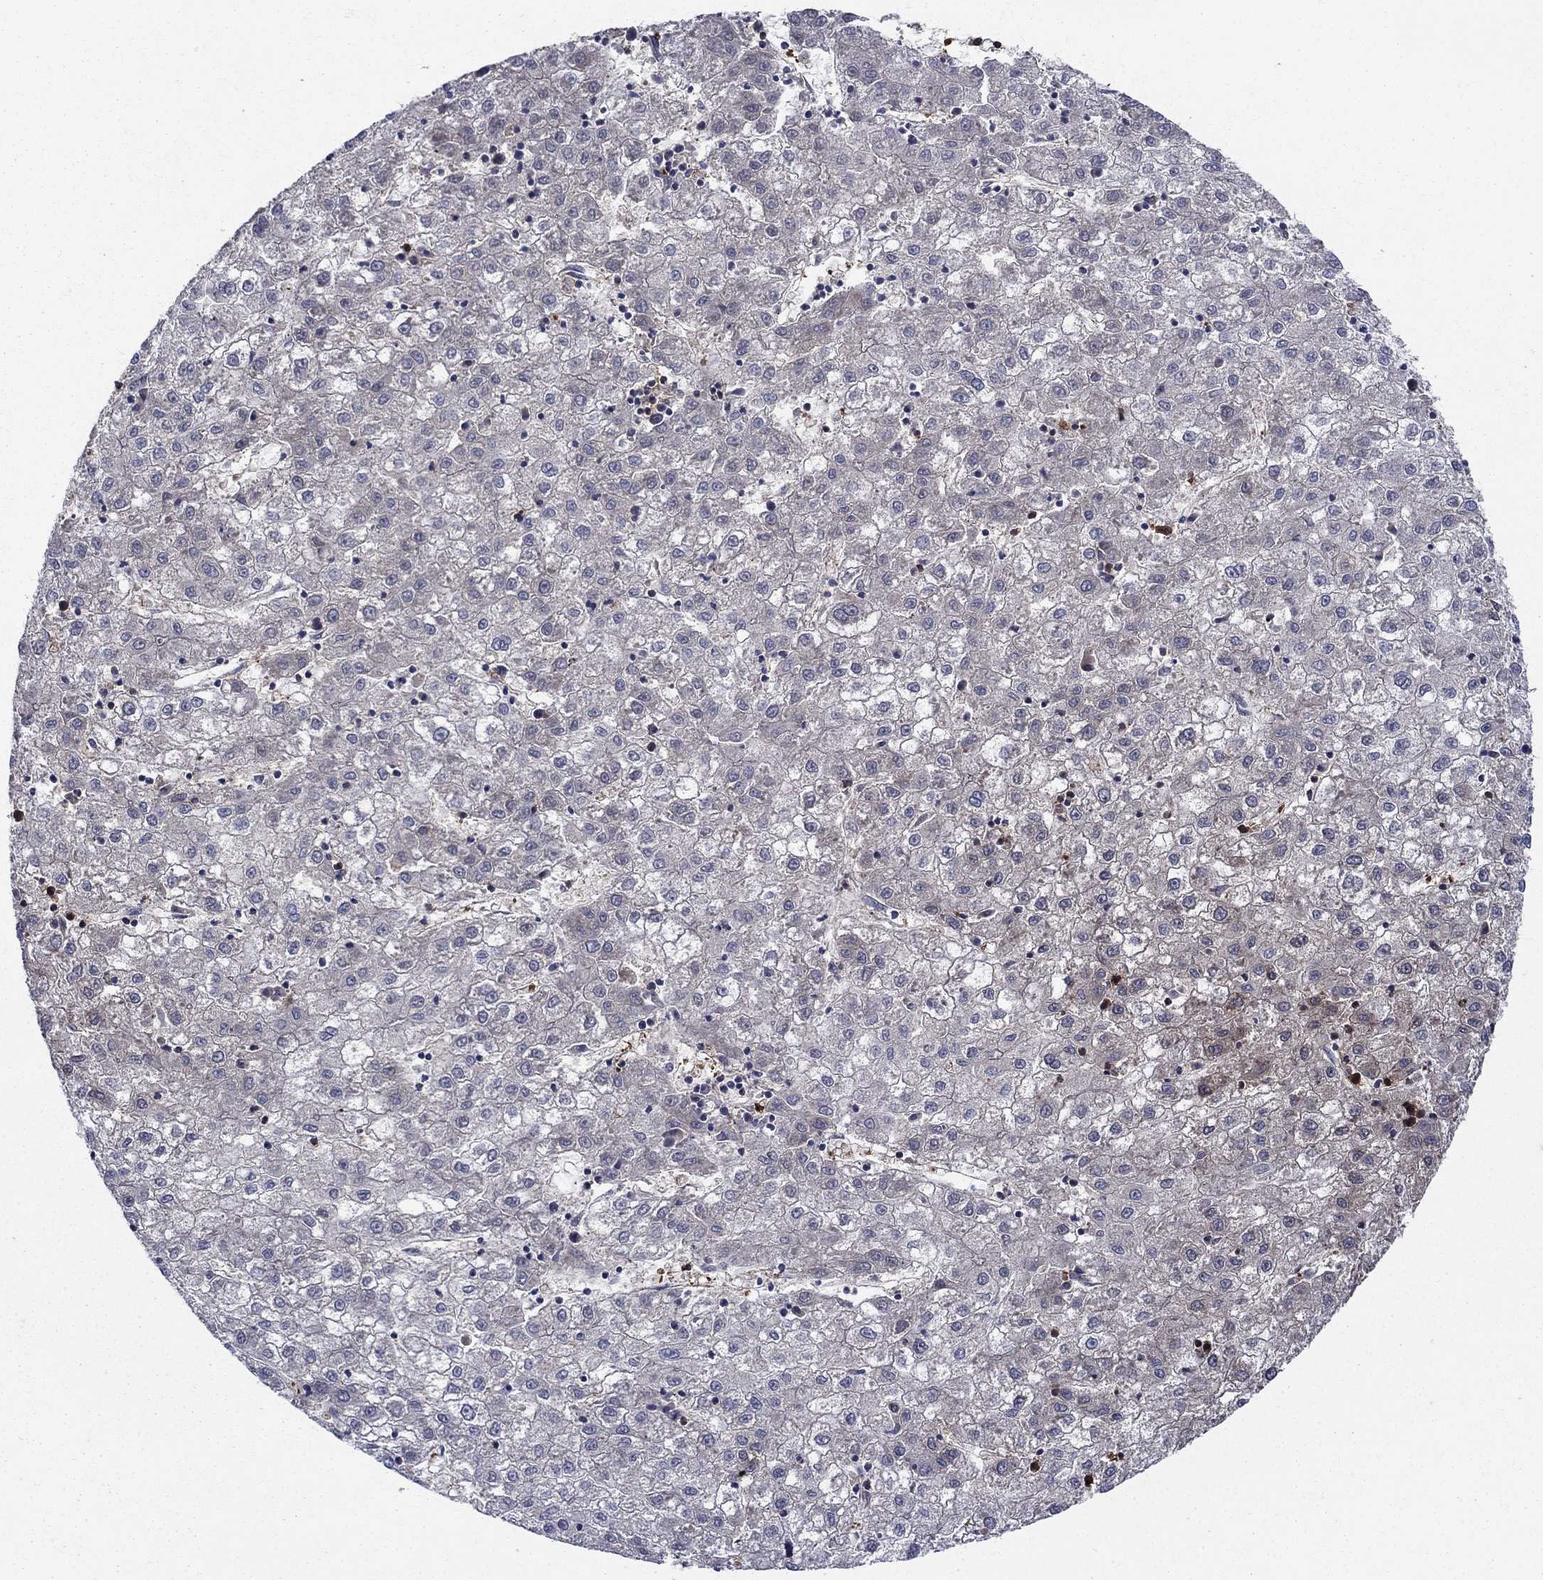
{"staining": {"intensity": "negative", "quantity": "none", "location": "none"}, "tissue": "liver cancer", "cell_type": "Tumor cells", "image_type": "cancer", "snomed": [{"axis": "morphology", "description": "Carcinoma, Hepatocellular, NOS"}, {"axis": "topography", "description": "Liver"}], "caption": "This micrograph is of liver hepatocellular carcinoma stained with immunohistochemistry to label a protein in brown with the nuclei are counter-stained blue. There is no positivity in tumor cells.", "gene": "CACYBP", "patient": {"sex": "male", "age": 72}}